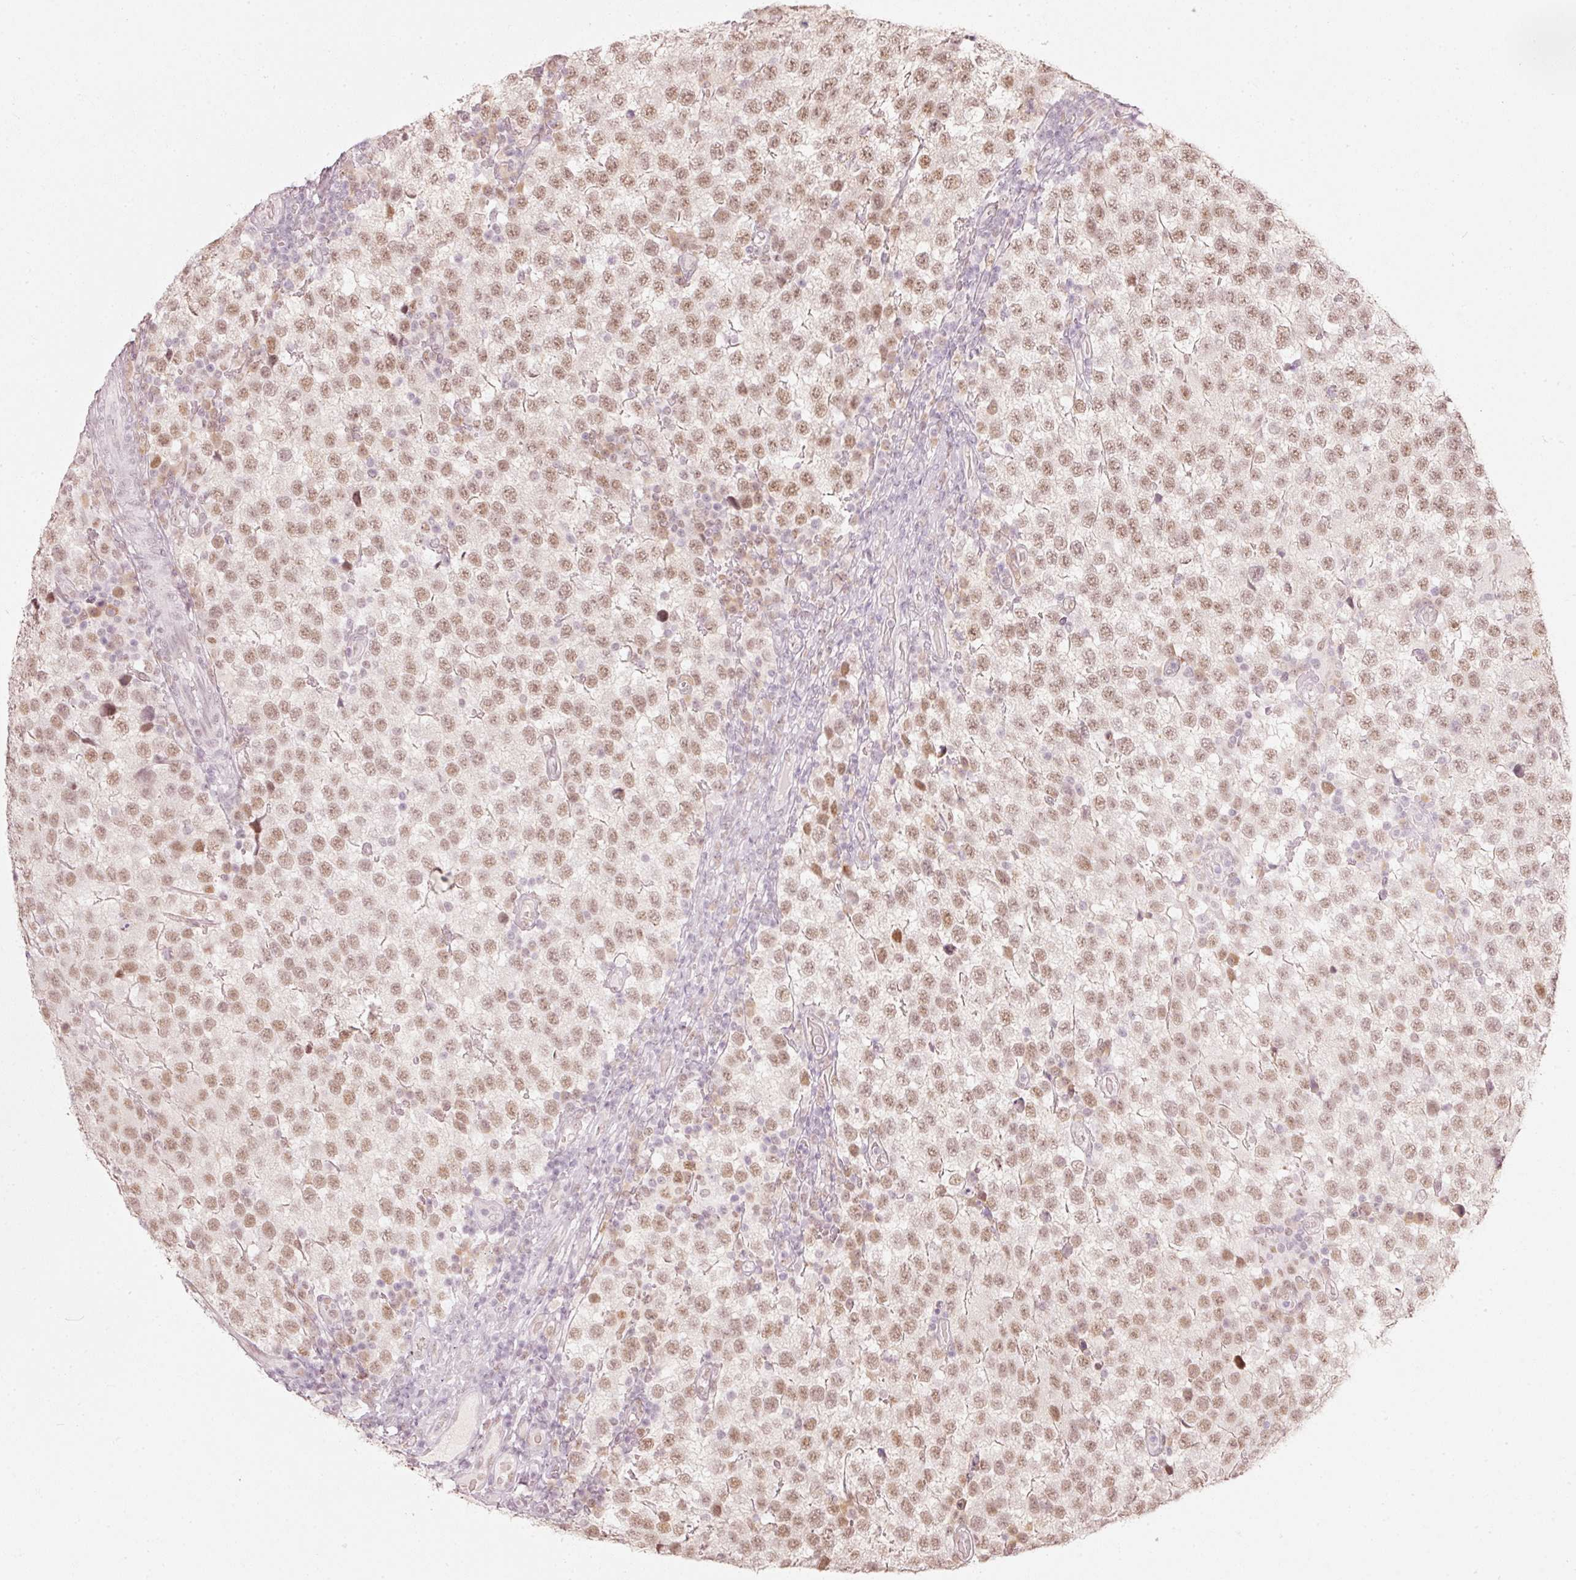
{"staining": {"intensity": "moderate", "quantity": ">75%", "location": "nuclear"}, "tissue": "testis cancer", "cell_type": "Tumor cells", "image_type": "cancer", "snomed": [{"axis": "morphology", "description": "Seminoma, NOS"}, {"axis": "topography", "description": "Testis"}], "caption": "Protein staining by IHC exhibits moderate nuclear positivity in approximately >75% of tumor cells in testis seminoma.", "gene": "PPP1R10", "patient": {"sex": "male", "age": 34}}